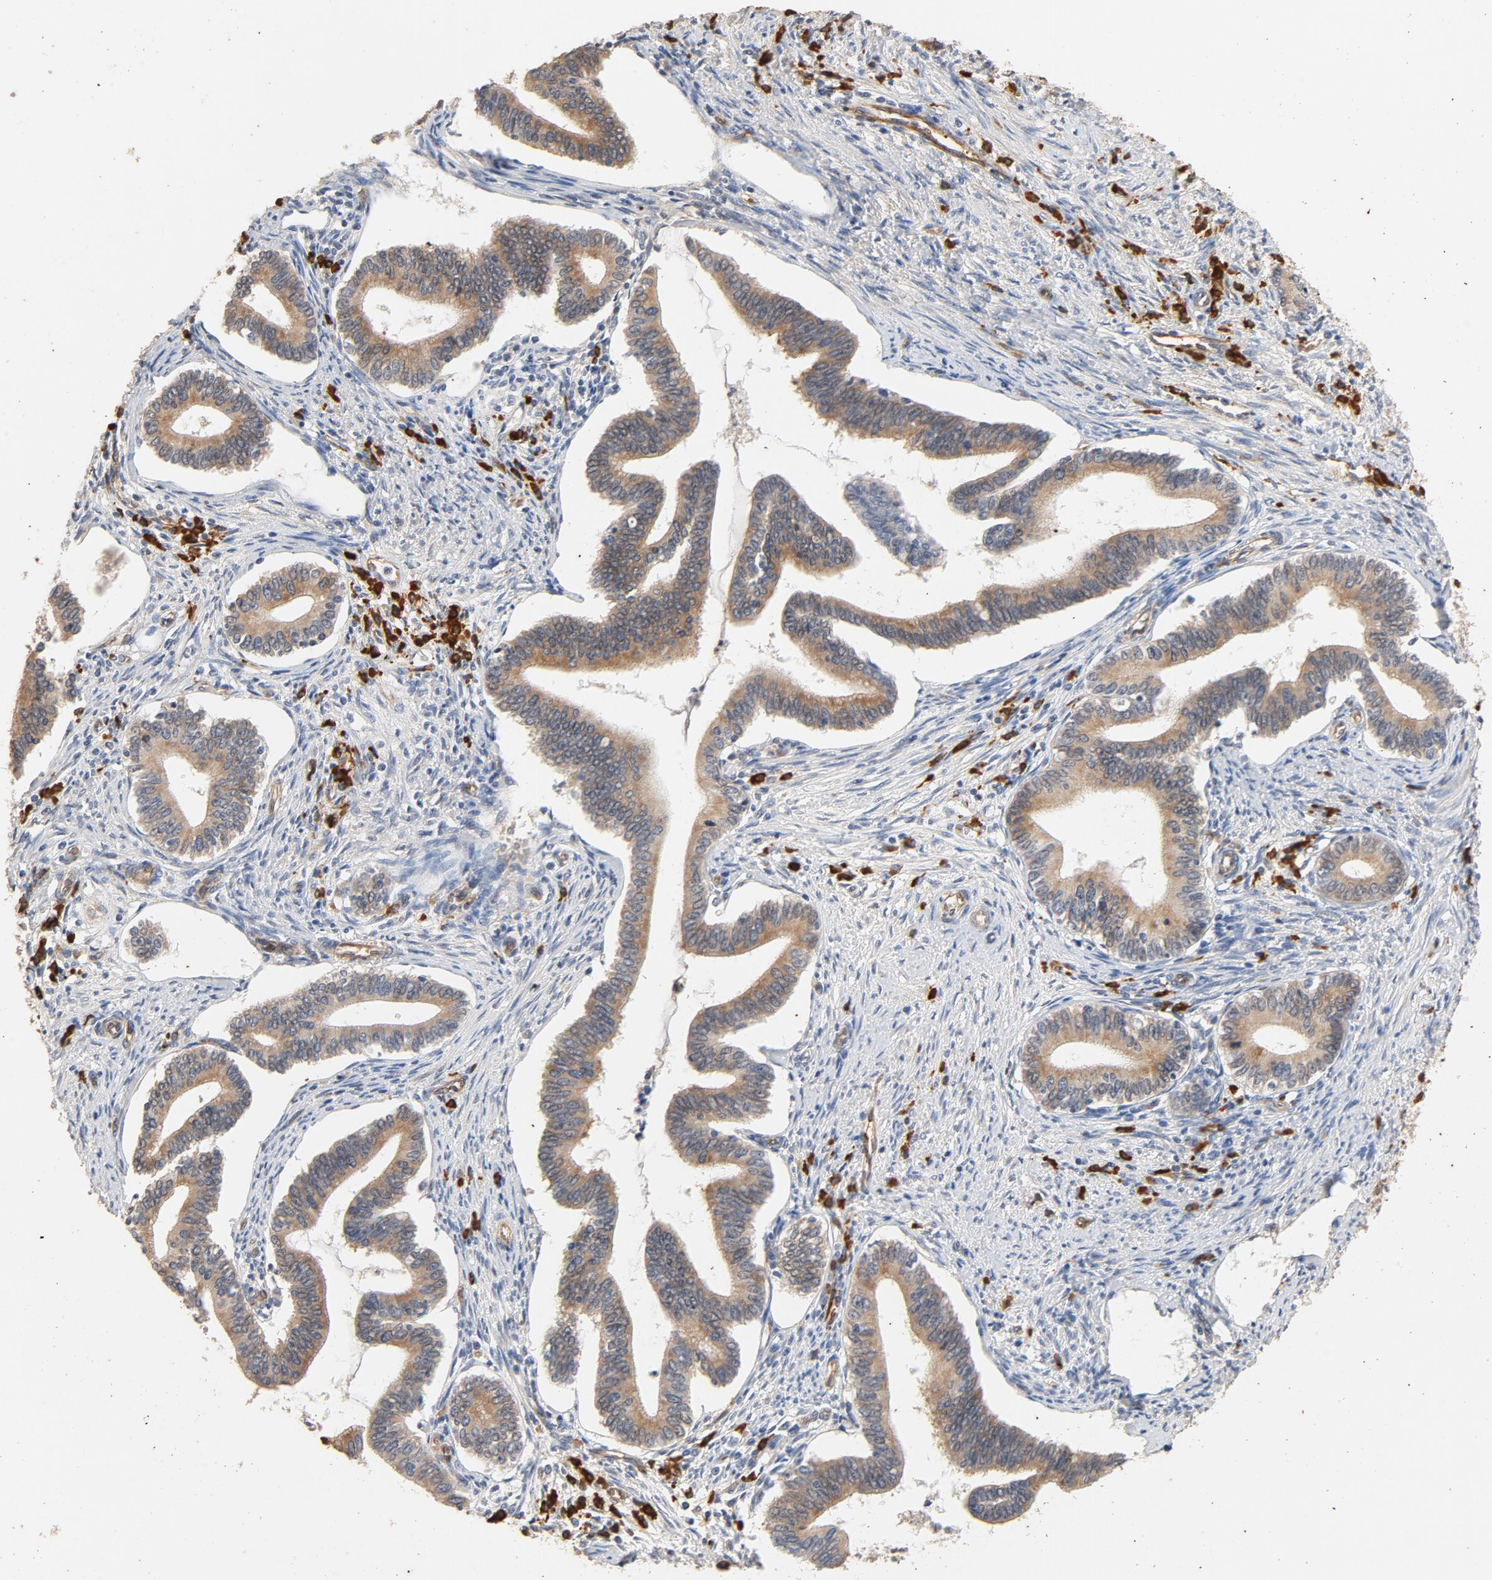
{"staining": {"intensity": "weak", "quantity": ">75%", "location": "cytoplasmic/membranous"}, "tissue": "cervical cancer", "cell_type": "Tumor cells", "image_type": "cancer", "snomed": [{"axis": "morphology", "description": "Adenocarcinoma, NOS"}, {"axis": "topography", "description": "Cervix"}], "caption": "Approximately >75% of tumor cells in human adenocarcinoma (cervical) demonstrate weak cytoplasmic/membranous protein positivity as visualized by brown immunohistochemical staining.", "gene": "UBE2J1", "patient": {"sex": "female", "age": 36}}